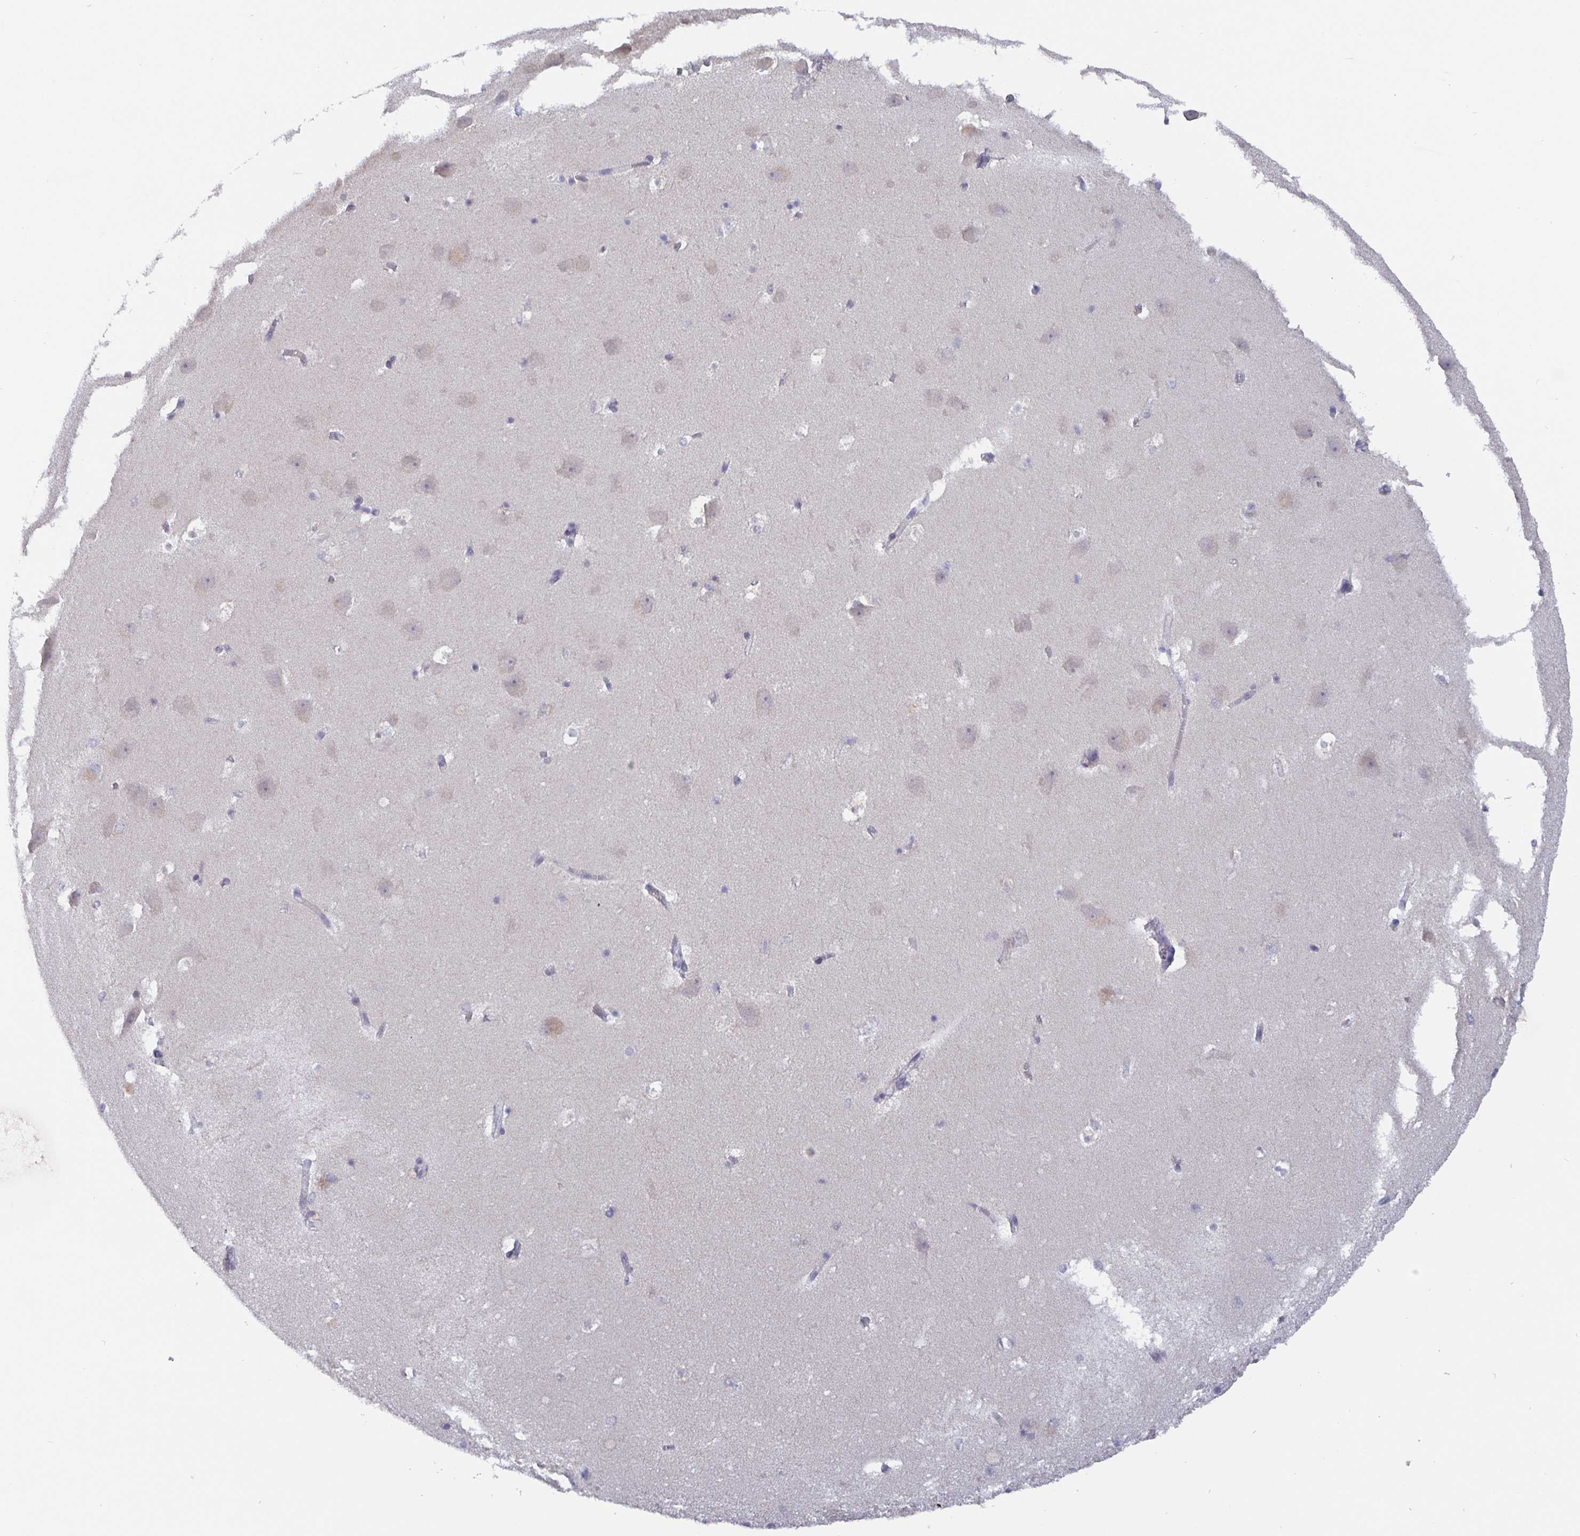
{"staining": {"intensity": "negative", "quantity": "none", "location": "none"}, "tissue": "hippocampus", "cell_type": "Glial cells", "image_type": "normal", "snomed": [{"axis": "morphology", "description": "Normal tissue, NOS"}, {"axis": "topography", "description": "Hippocampus"}], "caption": "Immunohistochemistry (IHC) histopathology image of normal human hippocampus stained for a protein (brown), which reveals no expression in glial cells.", "gene": "GDF15", "patient": {"sex": "male", "age": 58}}